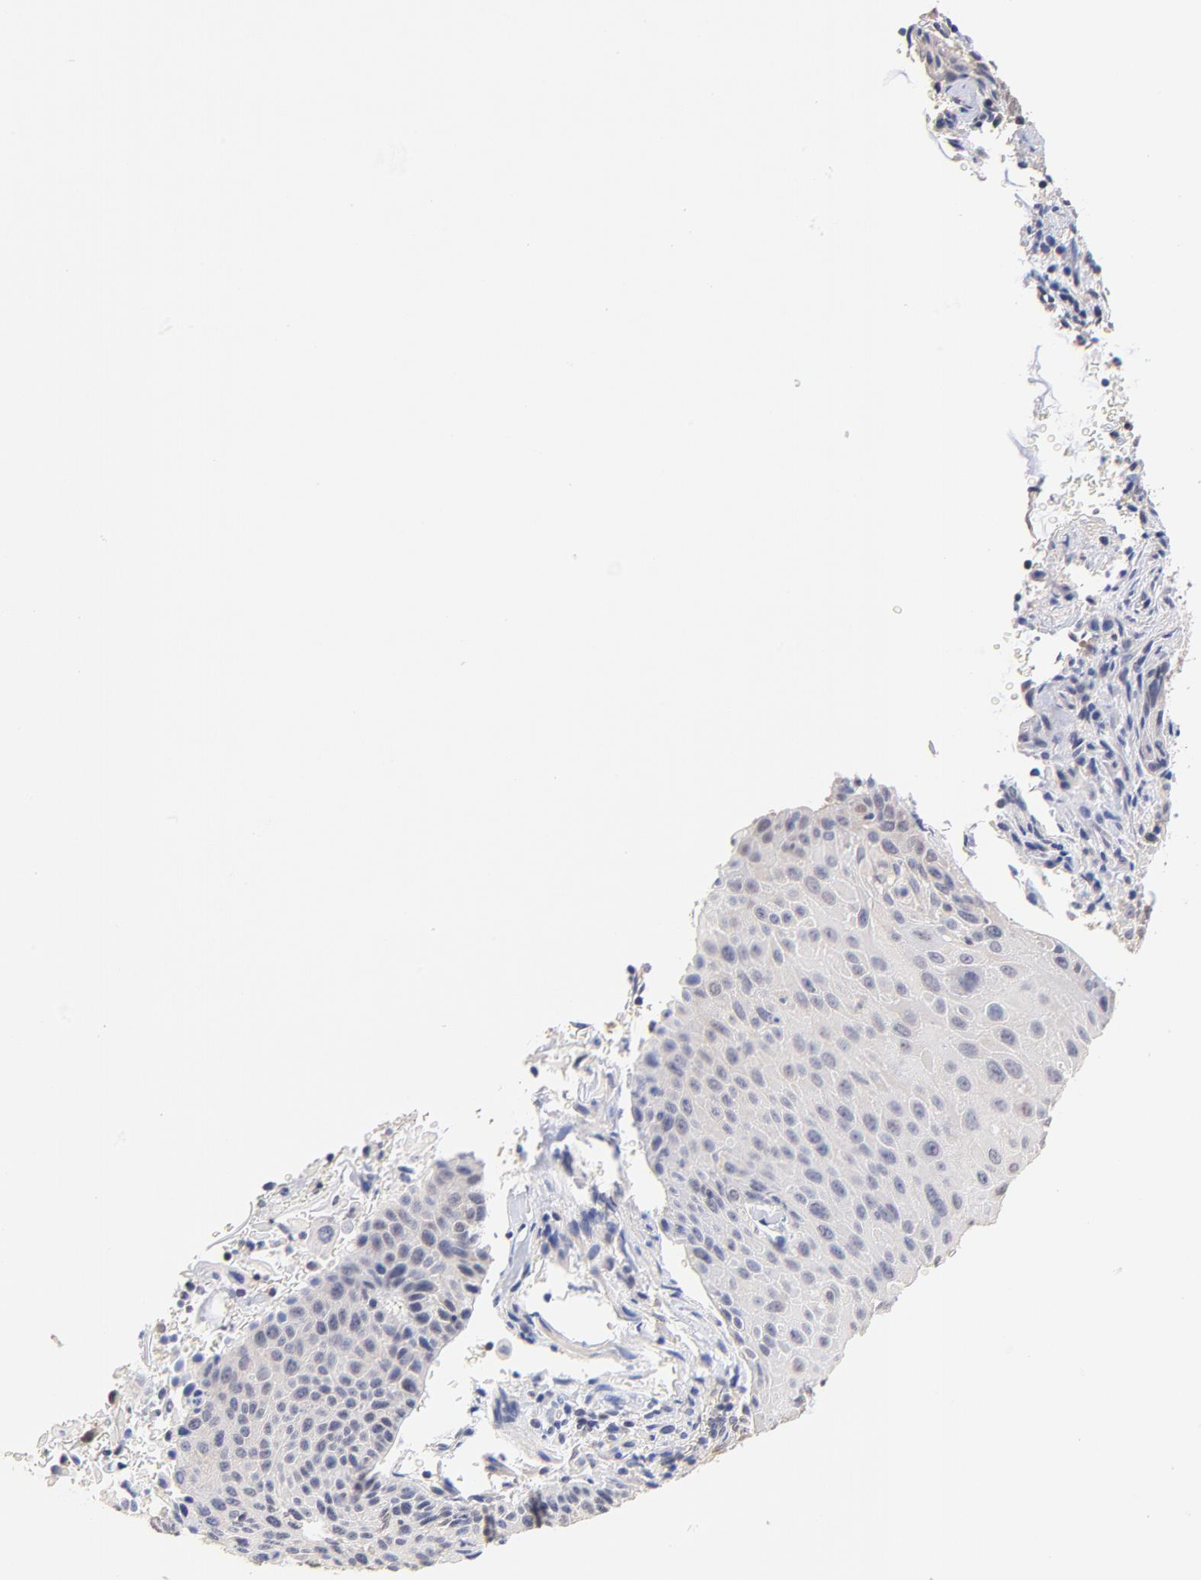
{"staining": {"intensity": "negative", "quantity": "none", "location": "none"}, "tissue": "cervical cancer", "cell_type": "Tumor cells", "image_type": "cancer", "snomed": [{"axis": "morphology", "description": "Squamous cell carcinoma, NOS"}, {"axis": "topography", "description": "Cervix"}], "caption": "Immunohistochemical staining of cervical cancer exhibits no significant staining in tumor cells. (DAB IHC visualized using brightfield microscopy, high magnification).", "gene": "RIBC2", "patient": {"sex": "female", "age": 33}}